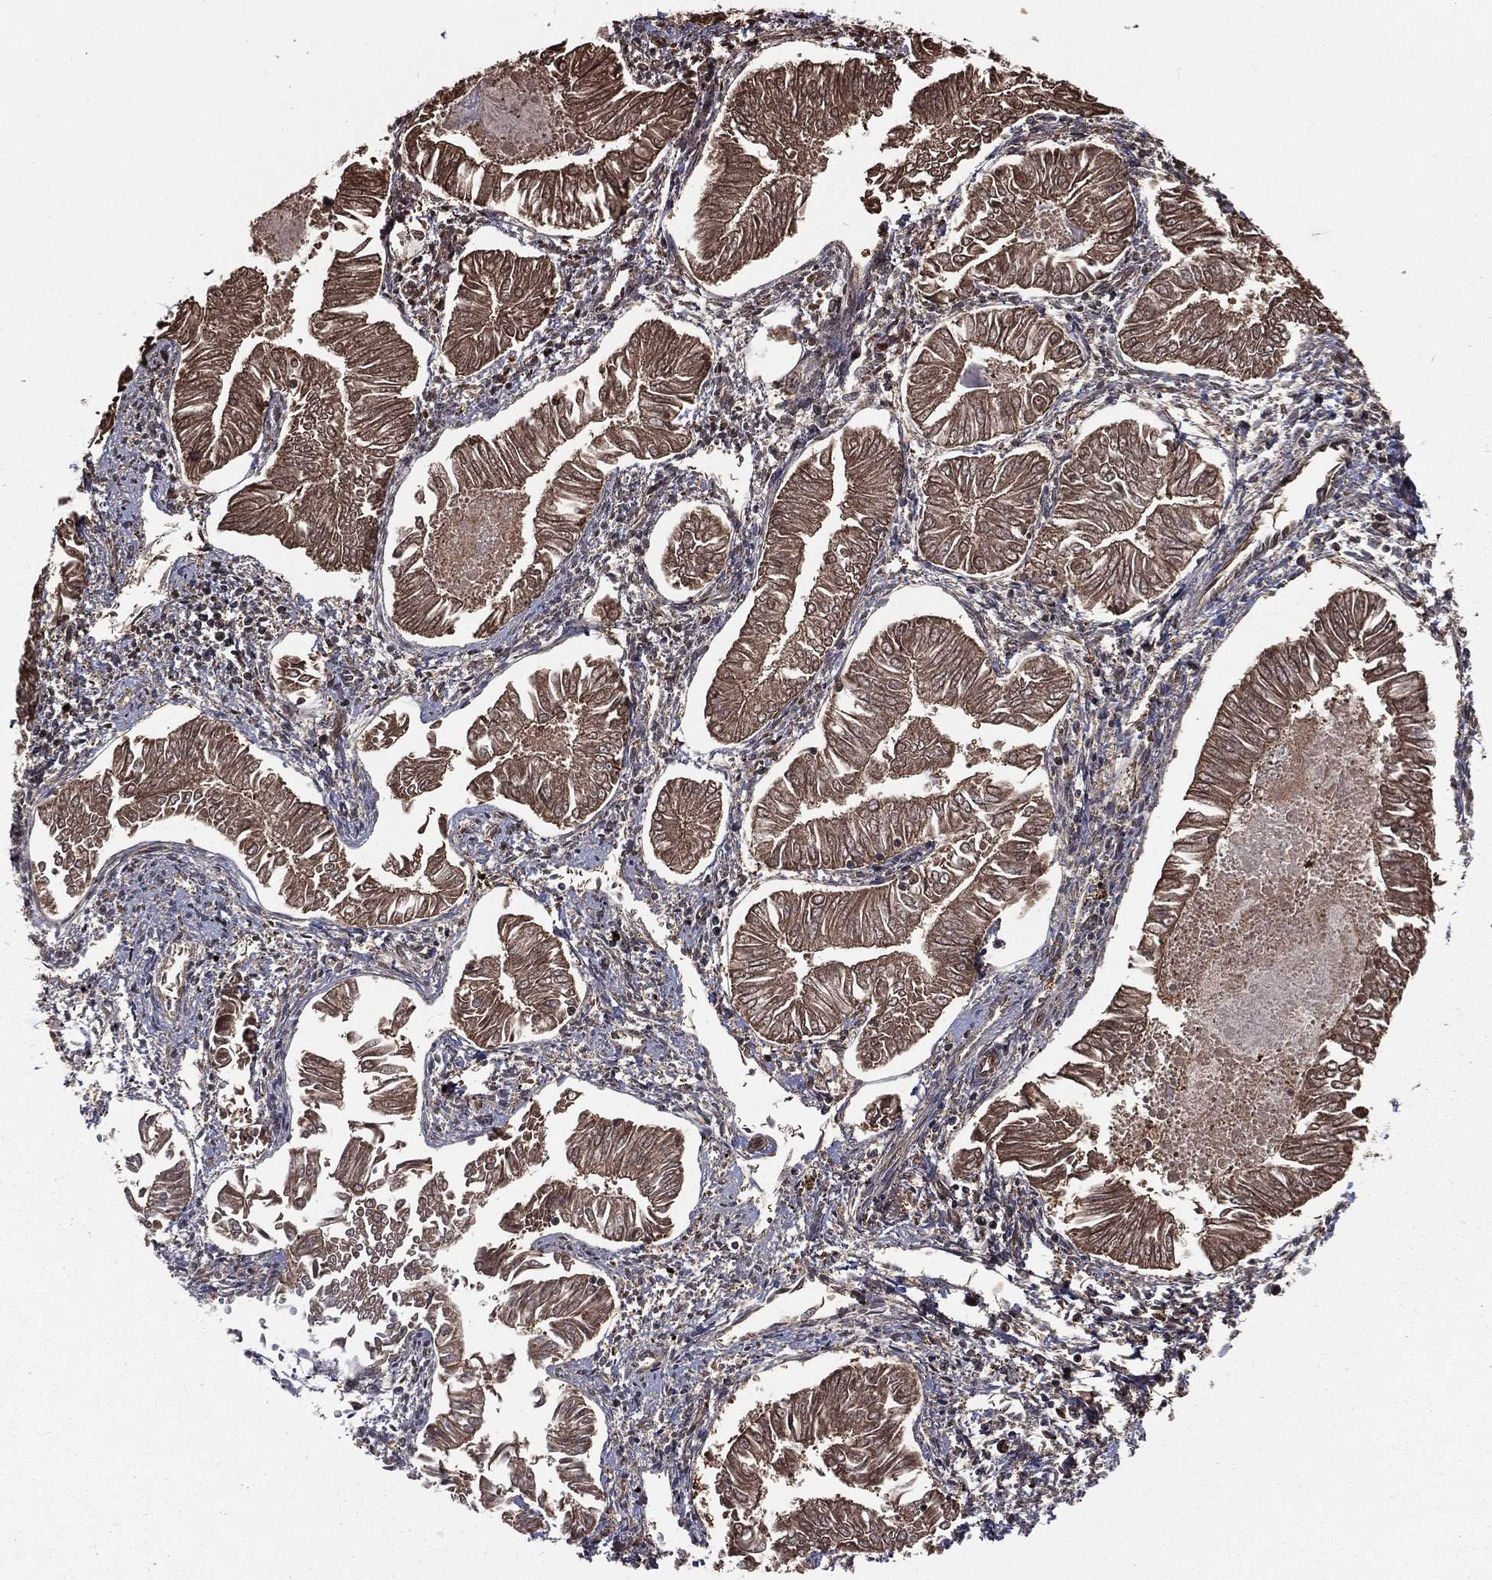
{"staining": {"intensity": "weak", "quantity": ">75%", "location": "cytoplasmic/membranous"}, "tissue": "endometrial cancer", "cell_type": "Tumor cells", "image_type": "cancer", "snomed": [{"axis": "morphology", "description": "Adenocarcinoma, NOS"}, {"axis": "topography", "description": "Endometrium"}], "caption": "Endometrial cancer (adenocarcinoma) stained with a brown dye displays weak cytoplasmic/membranous positive staining in about >75% of tumor cells.", "gene": "TBC1D2", "patient": {"sex": "female", "age": 53}}